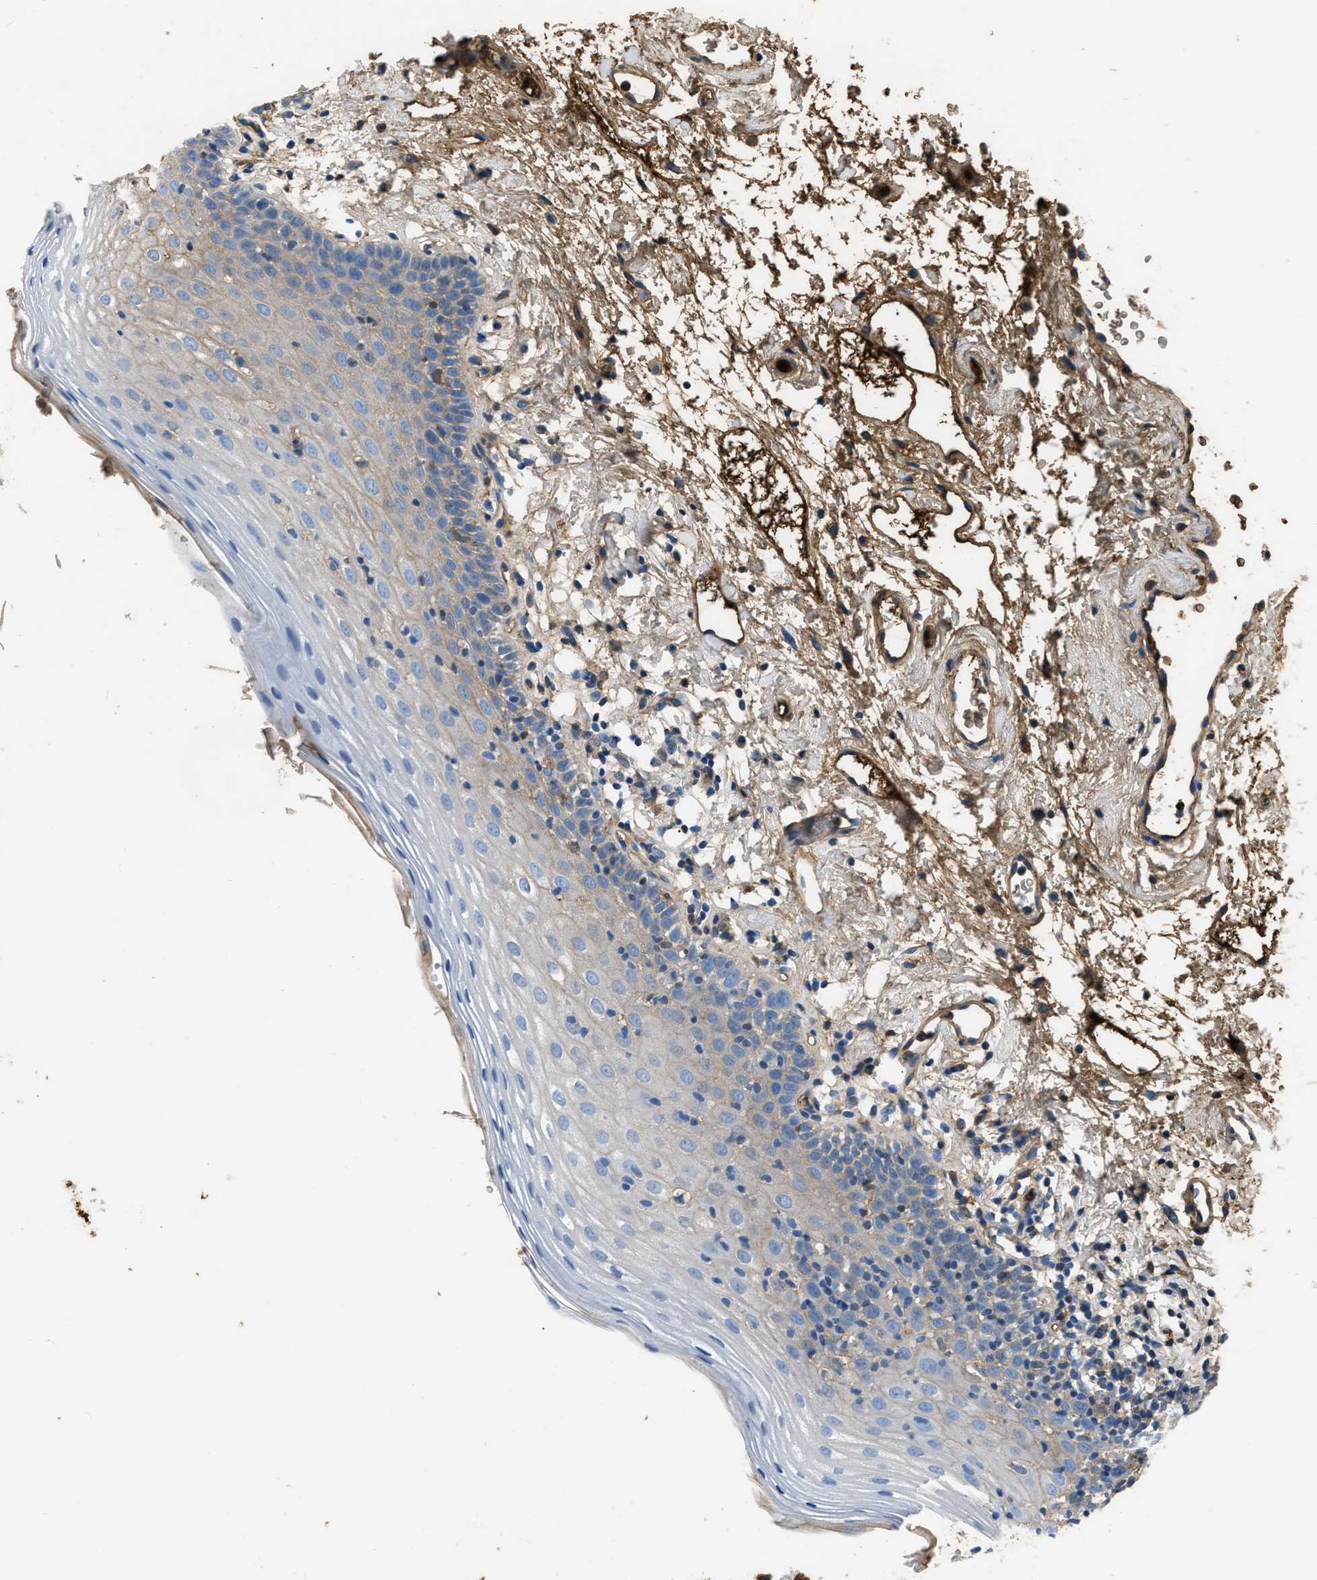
{"staining": {"intensity": "moderate", "quantity": "<25%", "location": "cytoplasmic/membranous"}, "tissue": "oral mucosa", "cell_type": "Squamous epithelial cells", "image_type": "normal", "snomed": [{"axis": "morphology", "description": "Normal tissue, NOS"}, {"axis": "topography", "description": "Oral tissue"}], "caption": "An immunohistochemistry photomicrograph of unremarkable tissue is shown. Protein staining in brown highlights moderate cytoplasmic/membranous positivity in oral mucosa within squamous epithelial cells. The staining was performed using DAB to visualize the protein expression in brown, while the nuclei were stained in blue with hematoxylin (Magnification: 20x).", "gene": "STC1", "patient": {"sex": "male", "age": 66}}